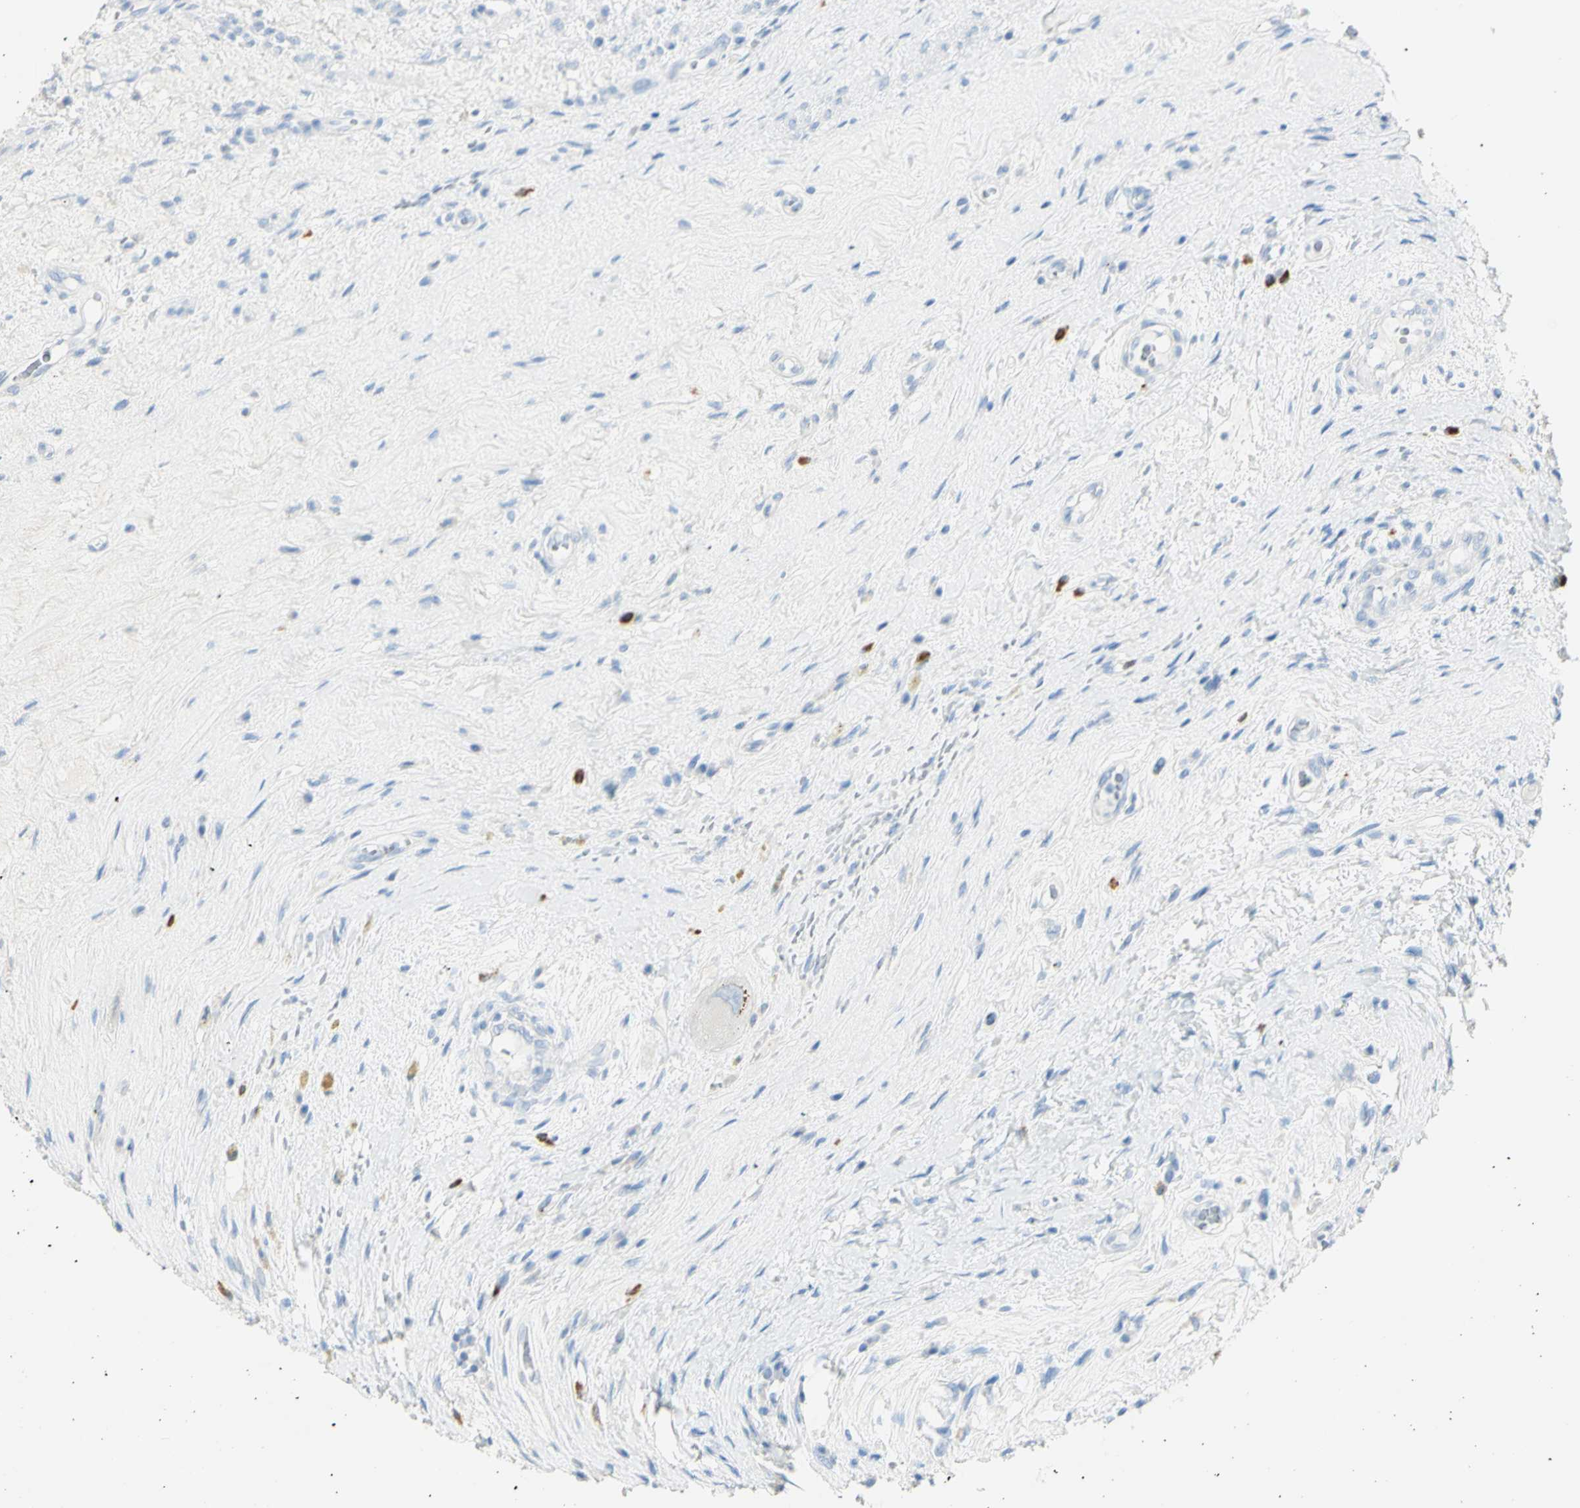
{"staining": {"intensity": "negative", "quantity": "none", "location": "none"}, "tissue": "testis cancer", "cell_type": "Tumor cells", "image_type": "cancer", "snomed": [{"axis": "morphology", "description": "Carcinoma, Embryonal, NOS"}, {"axis": "topography", "description": "Testis"}], "caption": "Immunohistochemistry of embryonal carcinoma (testis) reveals no staining in tumor cells.", "gene": "LETM1", "patient": {"sex": "male", "age": 26}}